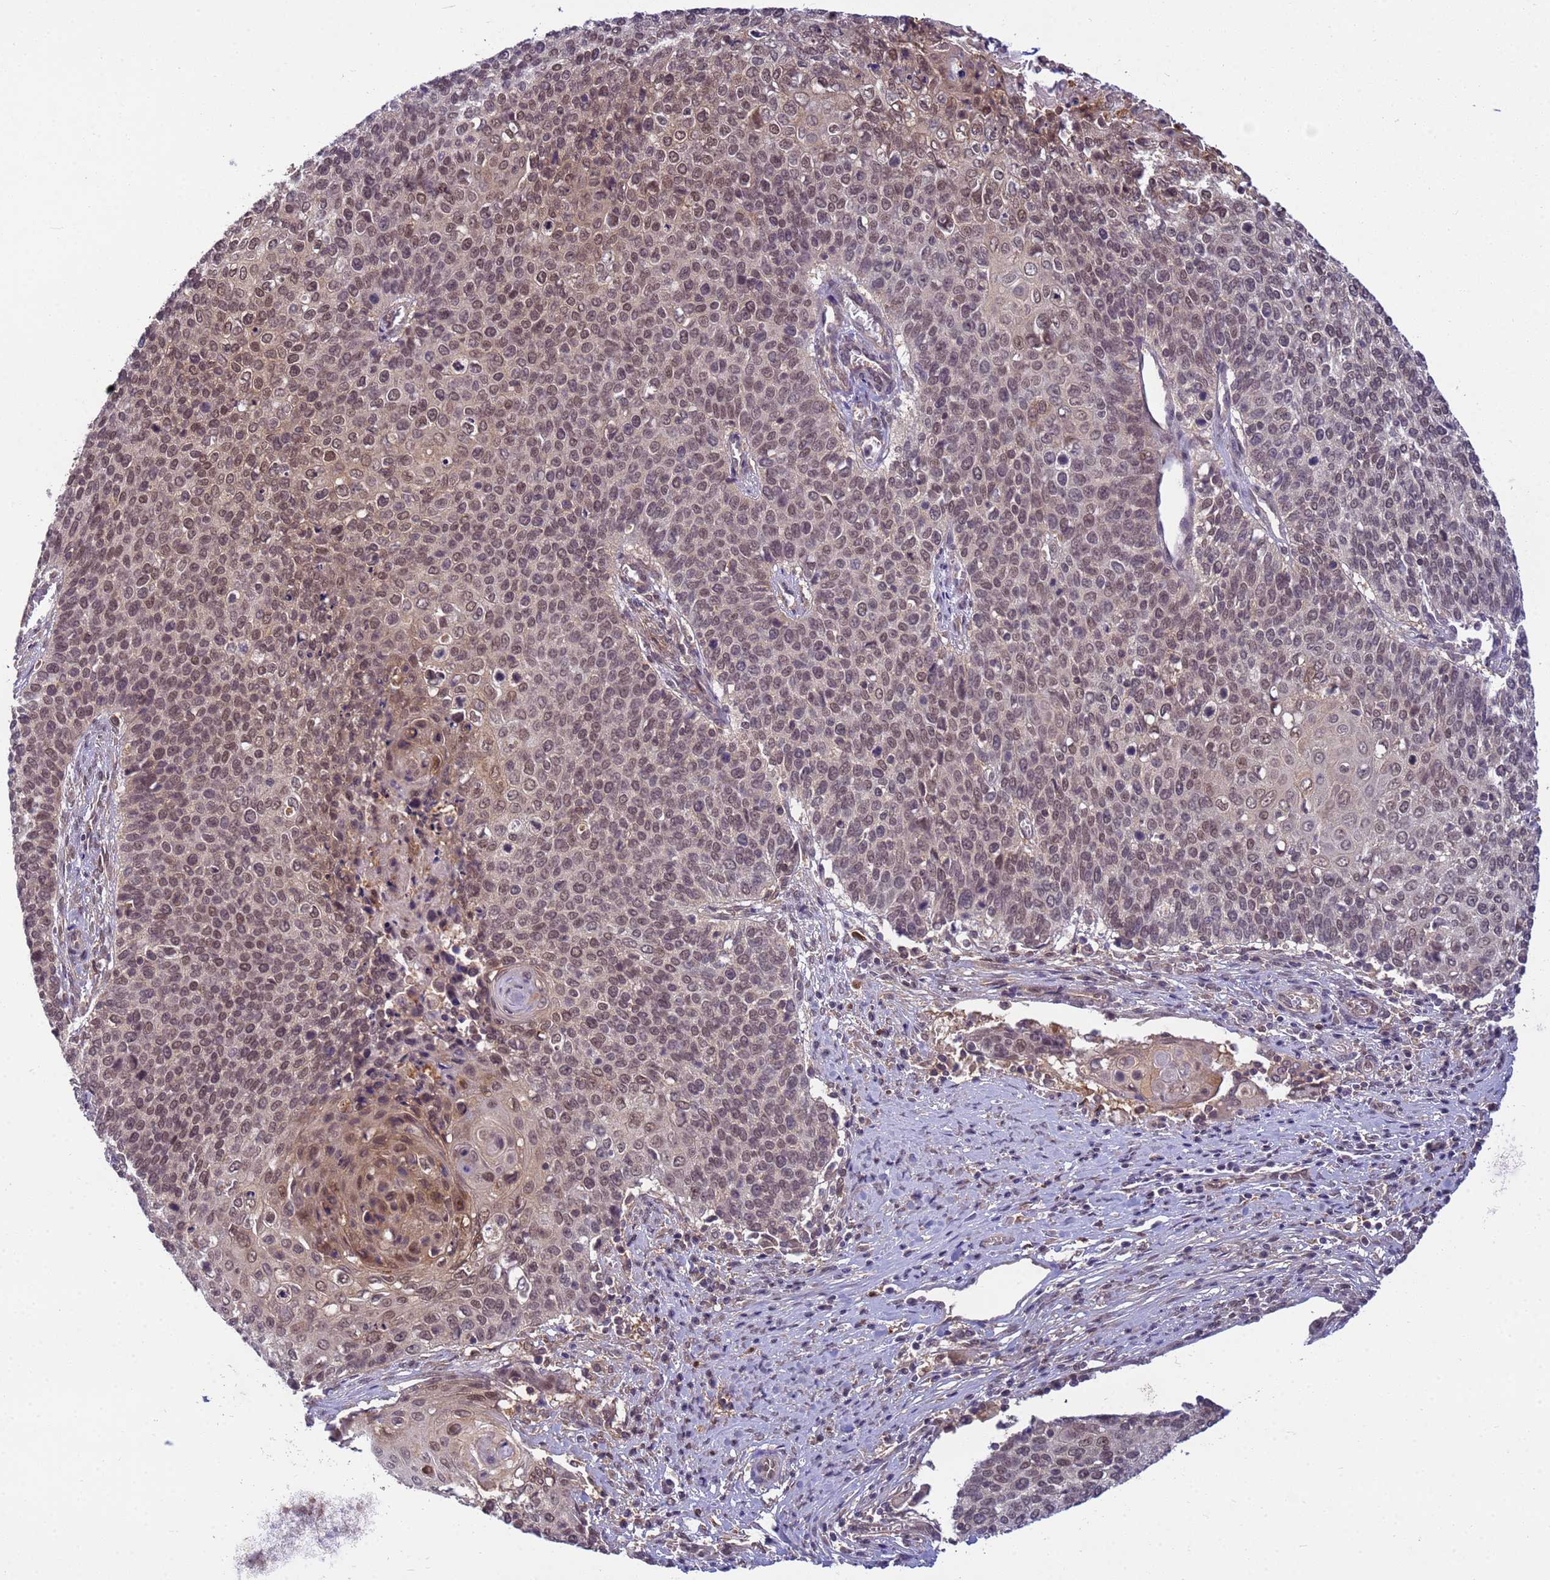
{"staining": {"intensity": "moderate", "quantity": "25%-75%", "location": "nuclear"}, "tissue": "cervical cancer", "cell_type": "Tumor cells", "image_type": "cancer", "snomed": [{"axis": "morphology", "description": "Squamous cell carcinoma, NOS"}, {"axis": "topography", "description": "Cervix"}], "caption": "Immunohistochemistry (IHC) staining of cervical cancer (squamous cell carcinoma), which displays medium levels of moderate nuclear positivity in about 25%-75% of tumor cells indicating moderate nuclear protein positivity. The staining was performed using DAB (brown) for protein detection and nuclei were counterstained in hematoxylin (blue).", "gene": "NPEPPS", "patient": {"sex": "female", "age": 39}}